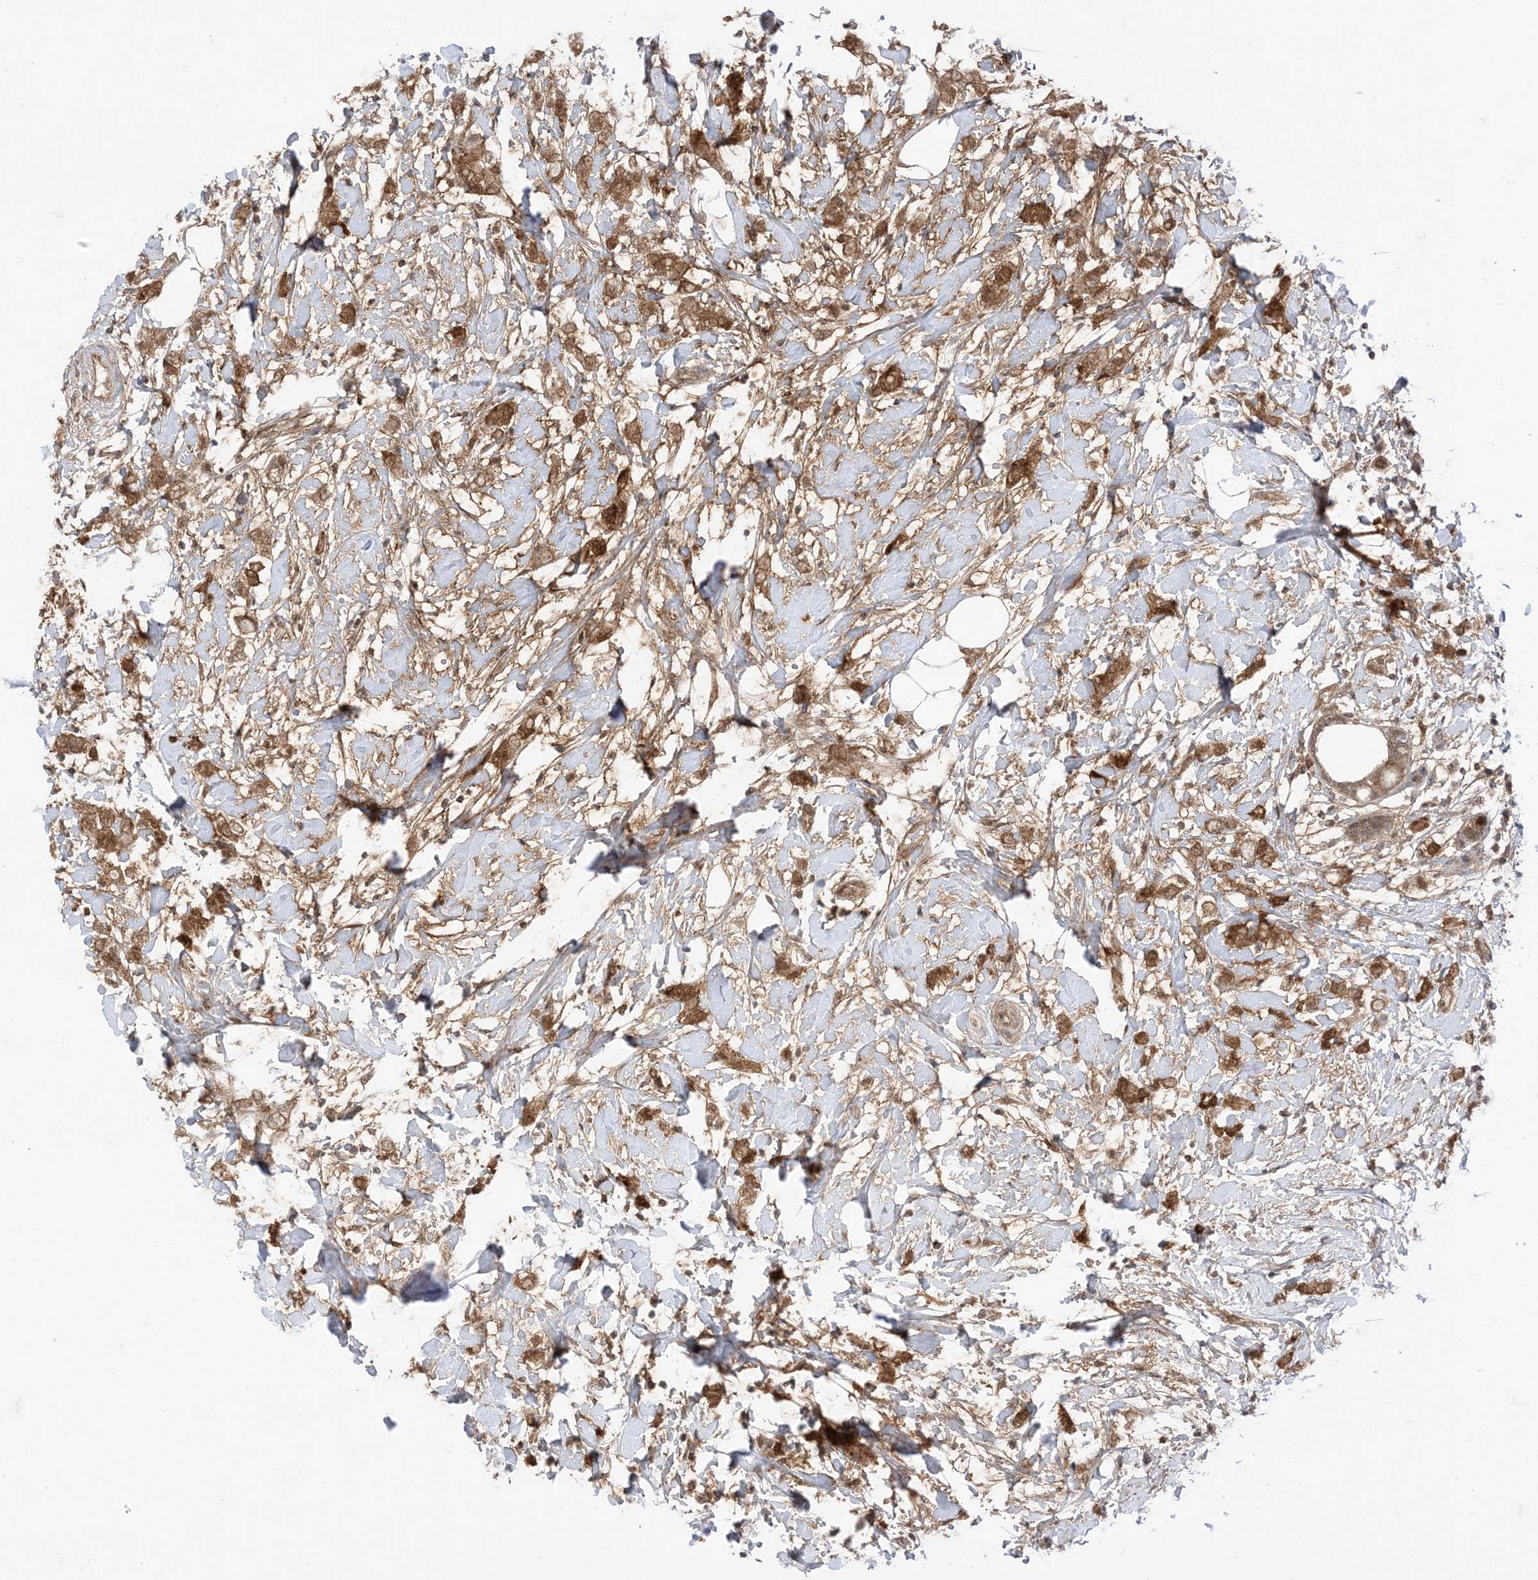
{"staining": {"intensity": "moderate", "quantity": ">75%", "location": "cytoplasmic/membranous"}, "tissue": "breast cancer", "cell_type": "Tumor cells", "image_type": "cancer", "snomed": [{"axis": "morphology", "description": "Normal tissue, NOS"}, {"axis": "morphology", "description": "Lobular carcinoma"}, {"axis": "topography", "description": "Breast"}], "caption": "Immunohistochemical staining of lobular carcinoma (breast) displays moderate cytoplasmic/membranous protein staining in approximately >75% of tumor cells.", "gene": "PTPA", "patient": {"sex": "female", "age": 47}}